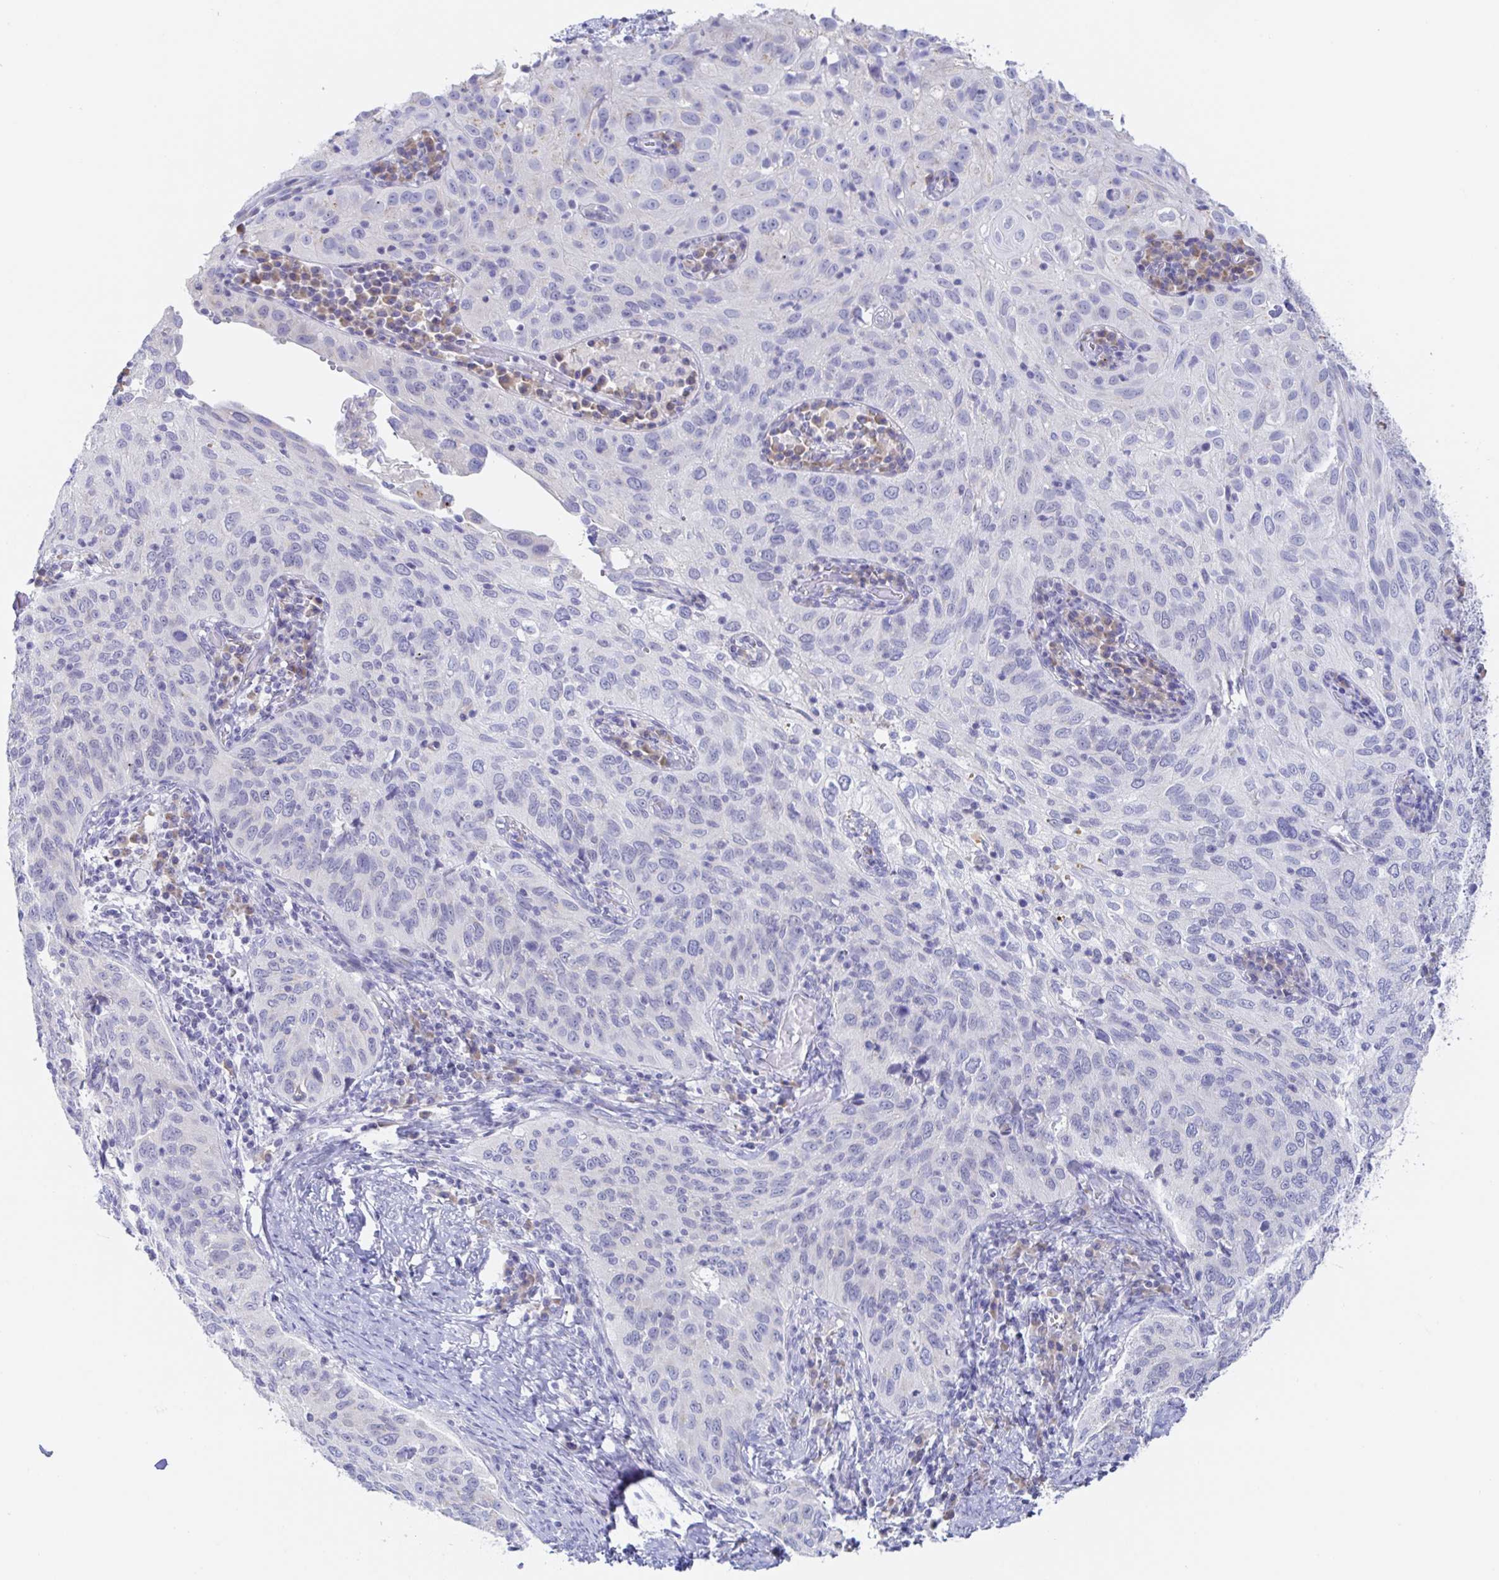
{"staining": {"intensity": "negative", "quantity": "none", "location": "none"}, "tissue": "cervical cancer", "cell_type": "Tumor cells", "image_type": "cancer", "snomed": [{"axis": "morphology", "description": "Squamous cell carcinoma, NOS"}, {"axis": "topography", "description": "Cervix"}], "caption": "Histopathology image shows no significant protein staining in tumor cells of squamous cell carcinoma (cervical).", "gene": "SIAH3", "patient": {"sex": "female", "age": 52}}